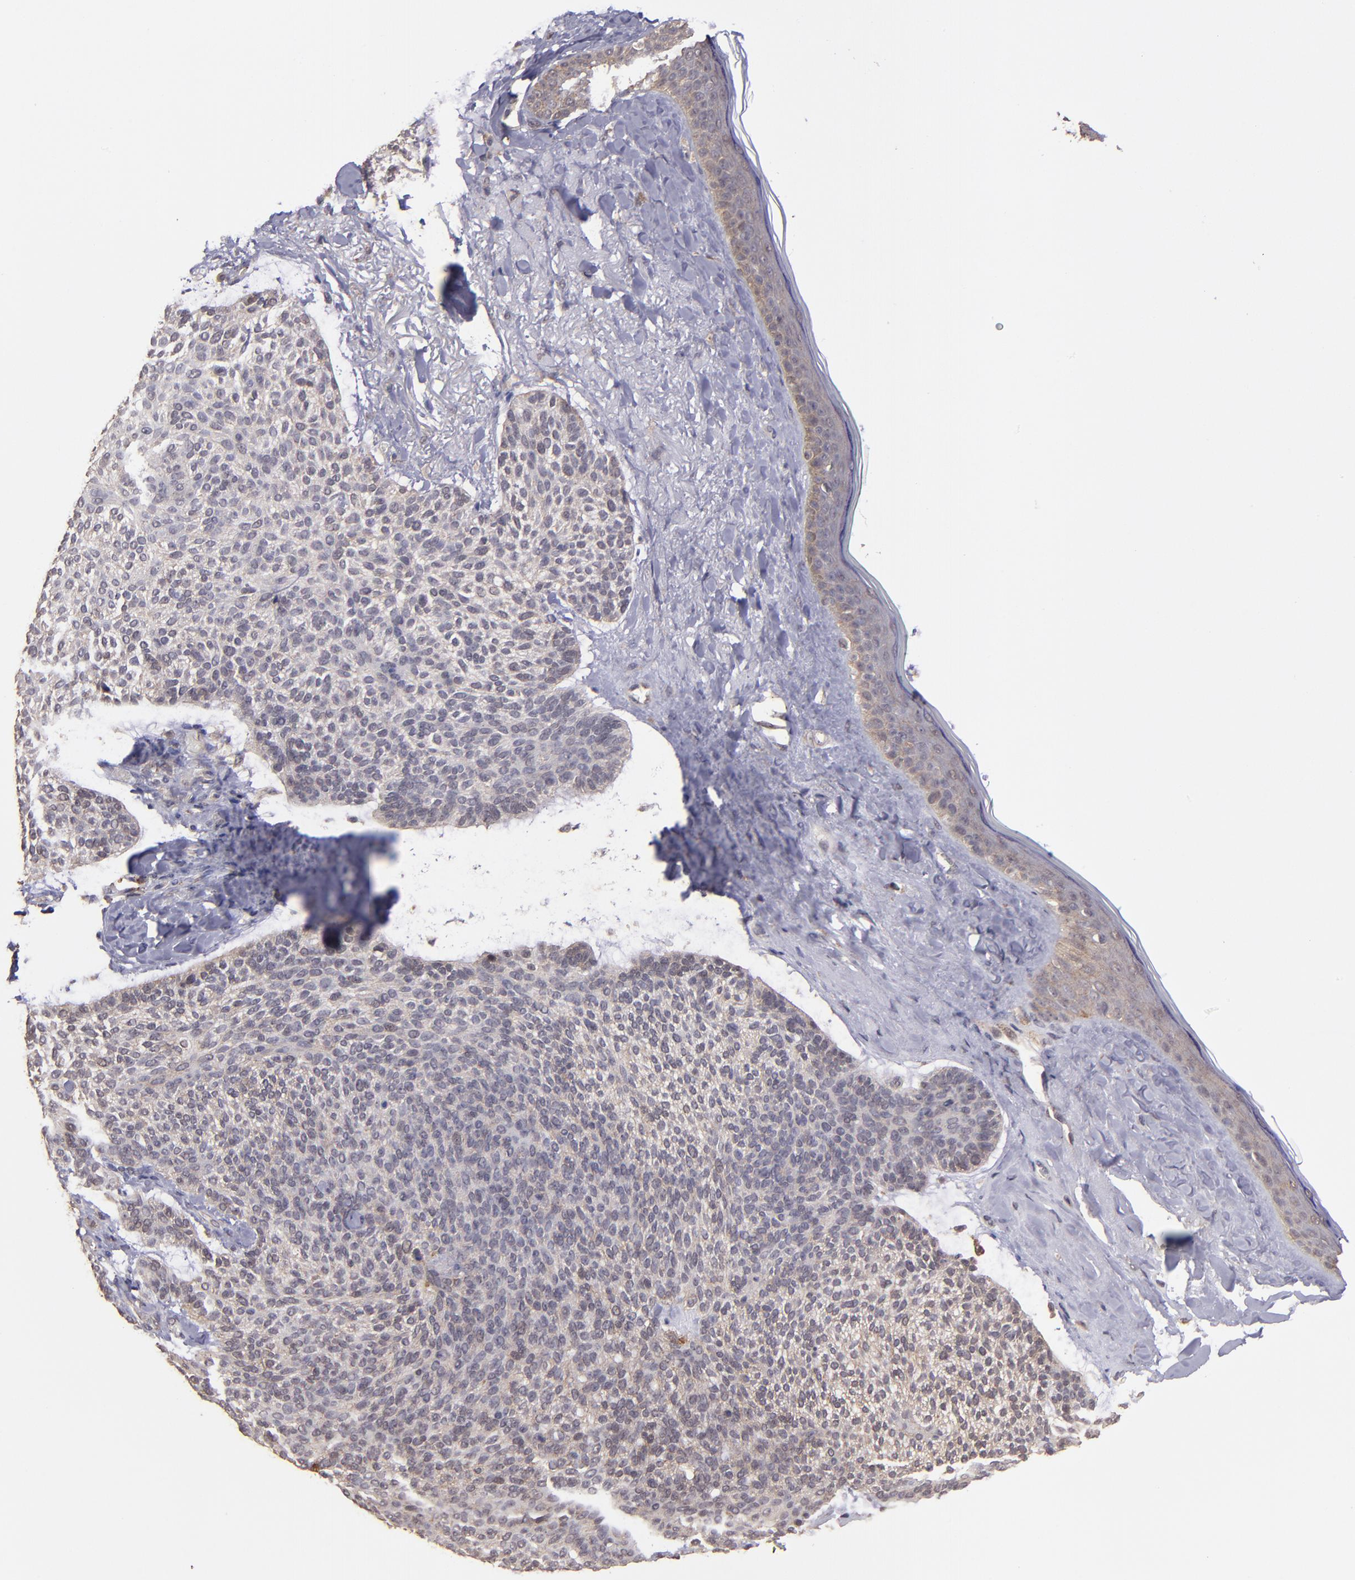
{"staining": {"intensity": "weak", "quantity": "<25%", "location": "cytoplasmic/membranous,nuclear"}, "tissue": "skin cancer", "cell_type": "Tumor cells", "image_type": "cancer", "snomed": [{"axis": "morphology", "description": "Normal tissue, NOS"}, {"axis": "morphology", "description": "Basal cell carcinoma"}, {"axis": "topography", "description": "Skin"}], "caption": "Immunohistochemistry image of neoplastic tissue: human skin cancer stained with DAB displays no significant protein positivity in tumor cells.", "gene": "SIPA1L1", "patient": {"sex": "female", "age": 70}}